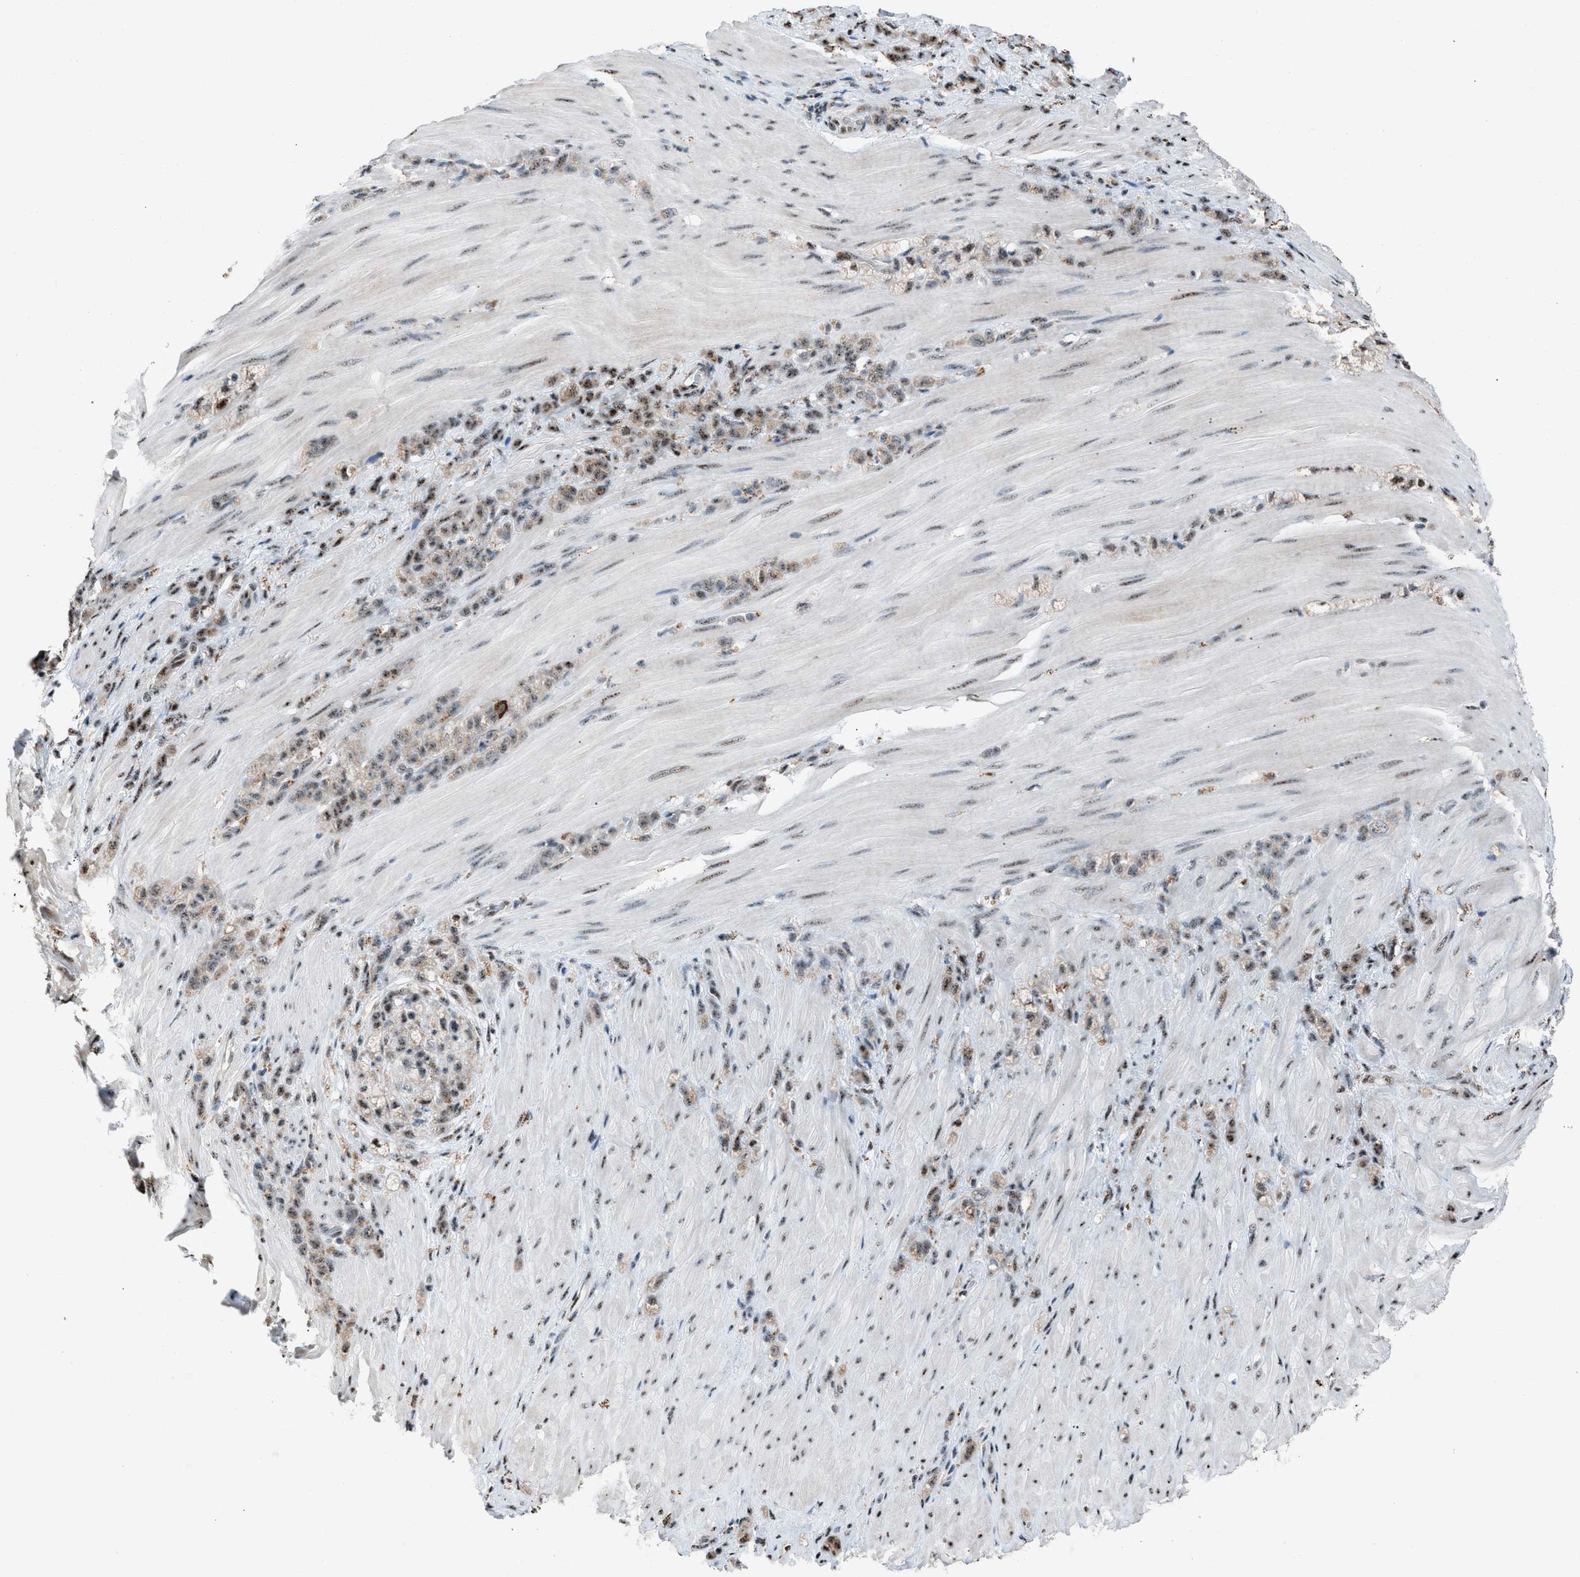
{"staining": {"intensity": "moderate", "quantity": ">75%", "location": "nuclear"}, "tissue": "stomach cancer", "cell_type": "Tumor cells", "image_type": "cancer", "snomed": [{"axis": "morphology", "description": "Normal tissue, NOS"}, {"axis": "morphology", "description": "Adenocarcinoma, NOS"}, {"axis": "topography", "description": "Stomach"}], "caption": "Immunohistochemistry (IHC) (DAB (3,3'-diaminobenzidine)) staining of stomach cancer reveals moderate nuclear protein staining in about >75% of tumor cells.", "gene": "CENPP", "patient": {"sex": "male", "age": 82}}